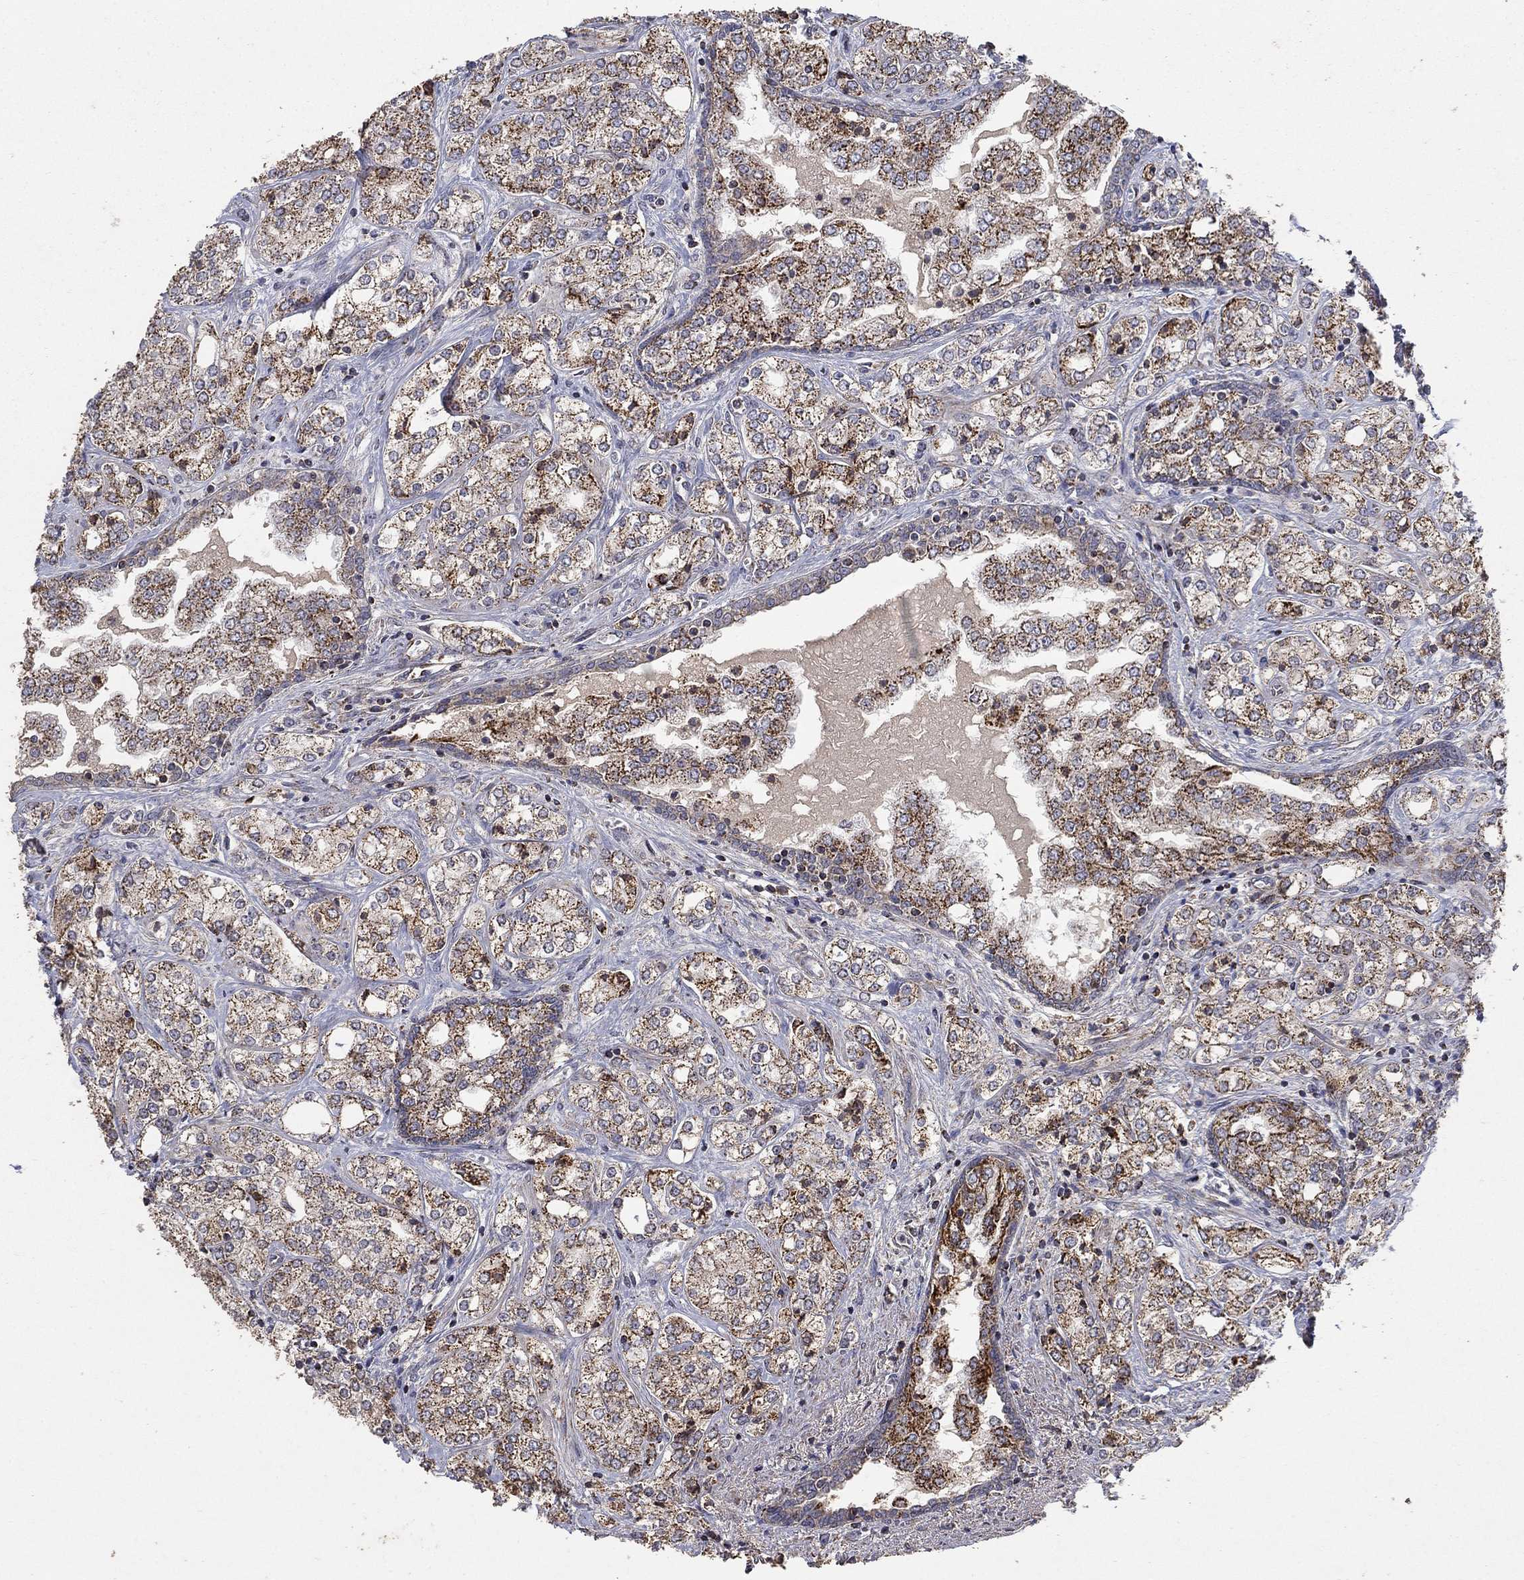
{"staining": {"intensity": "strong", "quantity": ">75%", "location": "cytoplasmic/membranous"}, "tissue": "prostate cancer", "cell_type": "Tumor cells", "image_type": "cancer", "snomed": [{"axis": "morphology", "description": "Adenocarcinoma, NOS"}, {"axis": "topography", "description": "Prostate and seminal vesicle, NOS"}, {"axis": "topography", "description": "Prostate"}], "caption": "Protein analysis of prostate cancer (adenocarcinoma) tissue exhibits strong cytoplasmic/membranous positivity in about >75% of tumor cells. (DAB (3,3'-diaminobenzidine) = brown stain, brightfield microscopy at high magnification).", "gene": "GPSM1", "patient": {"sex": "male", "age": 62}}